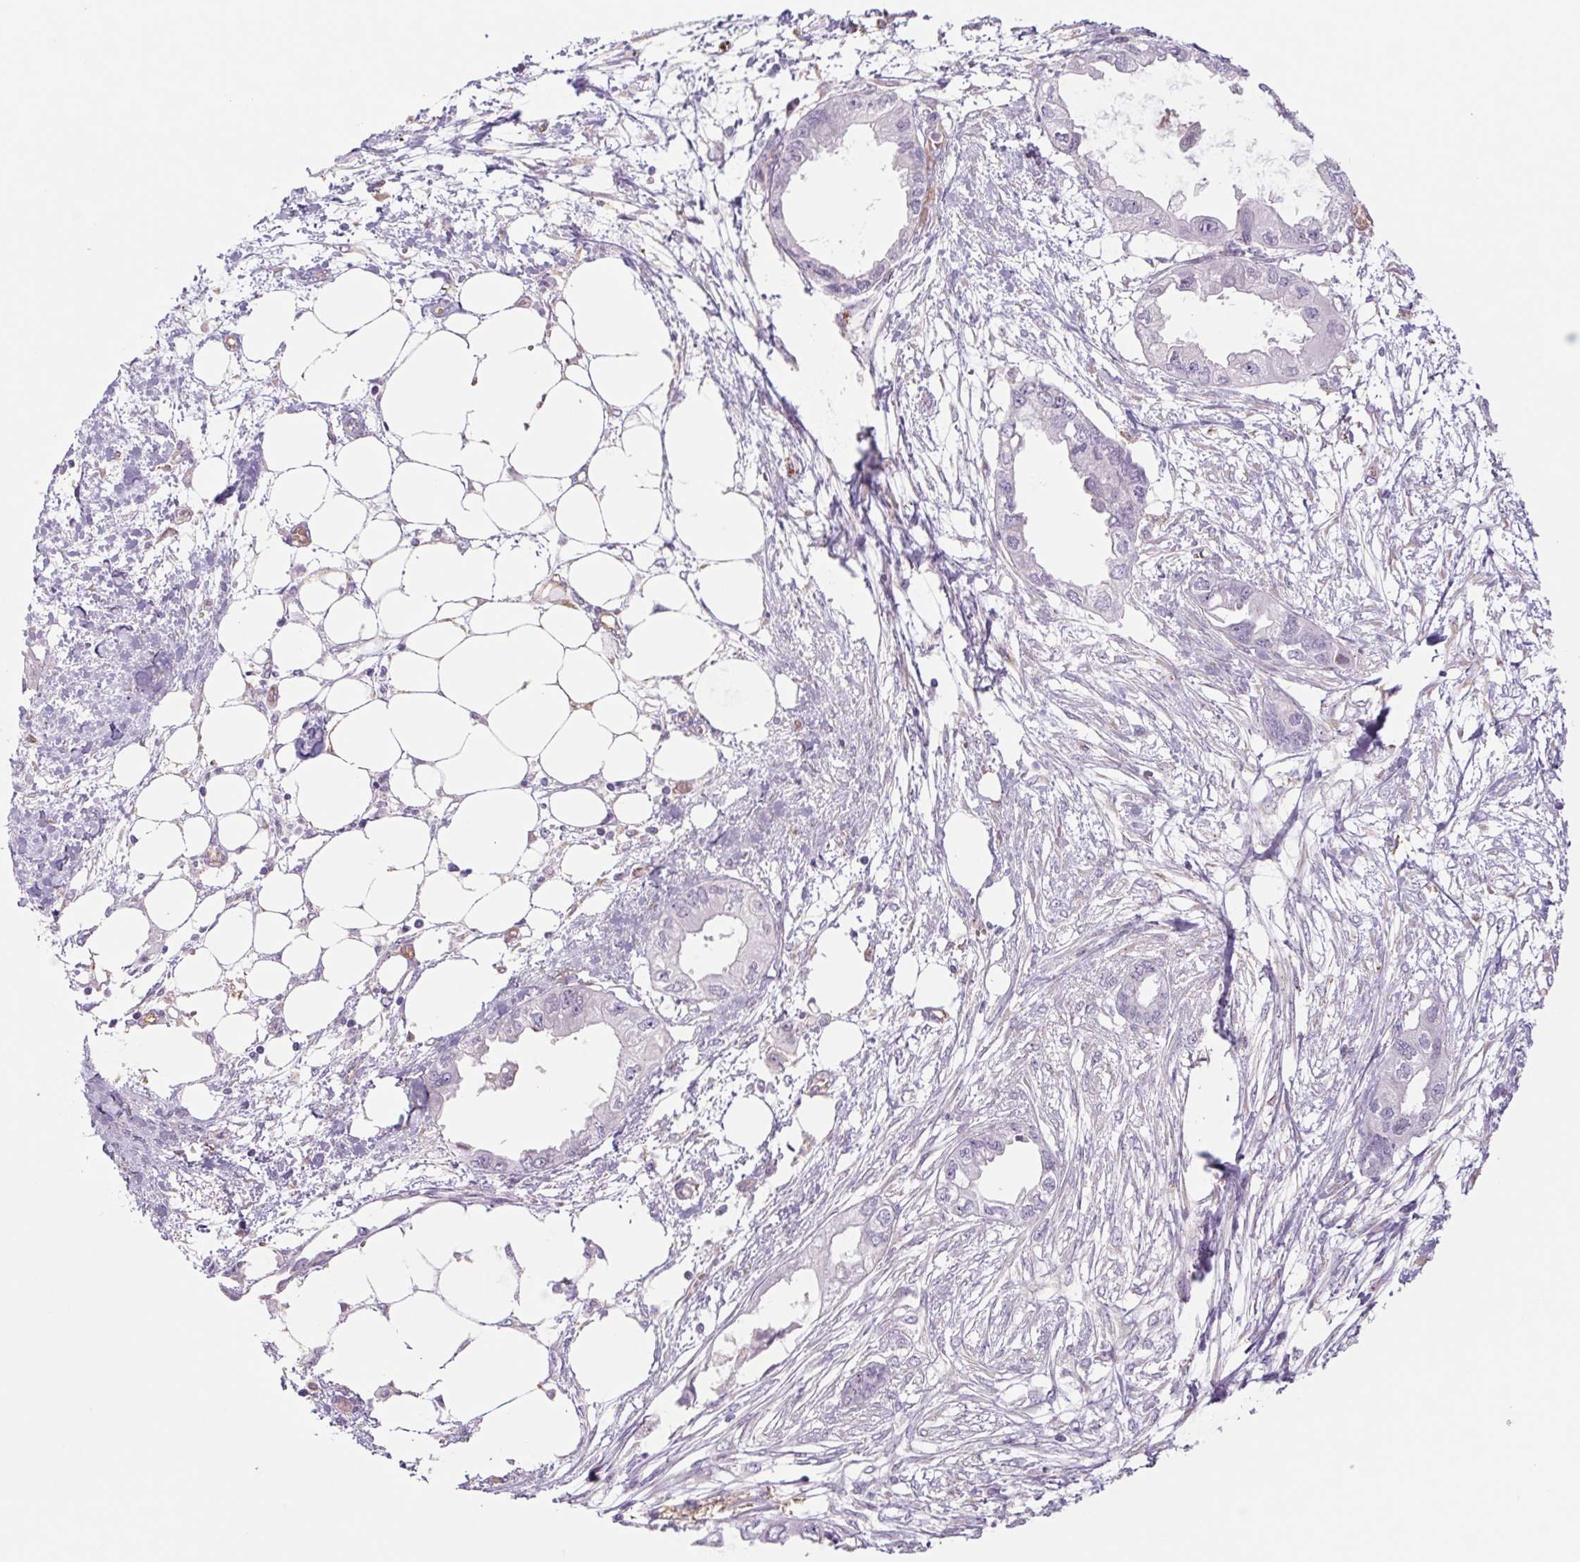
{"staining": {"intensity": "negative", "quantity": "none", "location": "none"}, "tissue": "endometrial cancer", "cell_type": "Tumor cells", "image_type": "cancer", "snomed": [{"axis": "morphology", "description": "Adenocarcinoma, NOS"}, {"axis": "morphology", "description": "Adenocarcinoma, metastatic, NOS"}, {"axis": "topography", "description": "Adipose tissue"}, {"axis": "topography", "description": "Endometrium"}], "caption": "Tumor cells show no significant staining in endometrial cancer.", "gene": "IGFL3", "patient": {"sex": "female", "age": 67}}